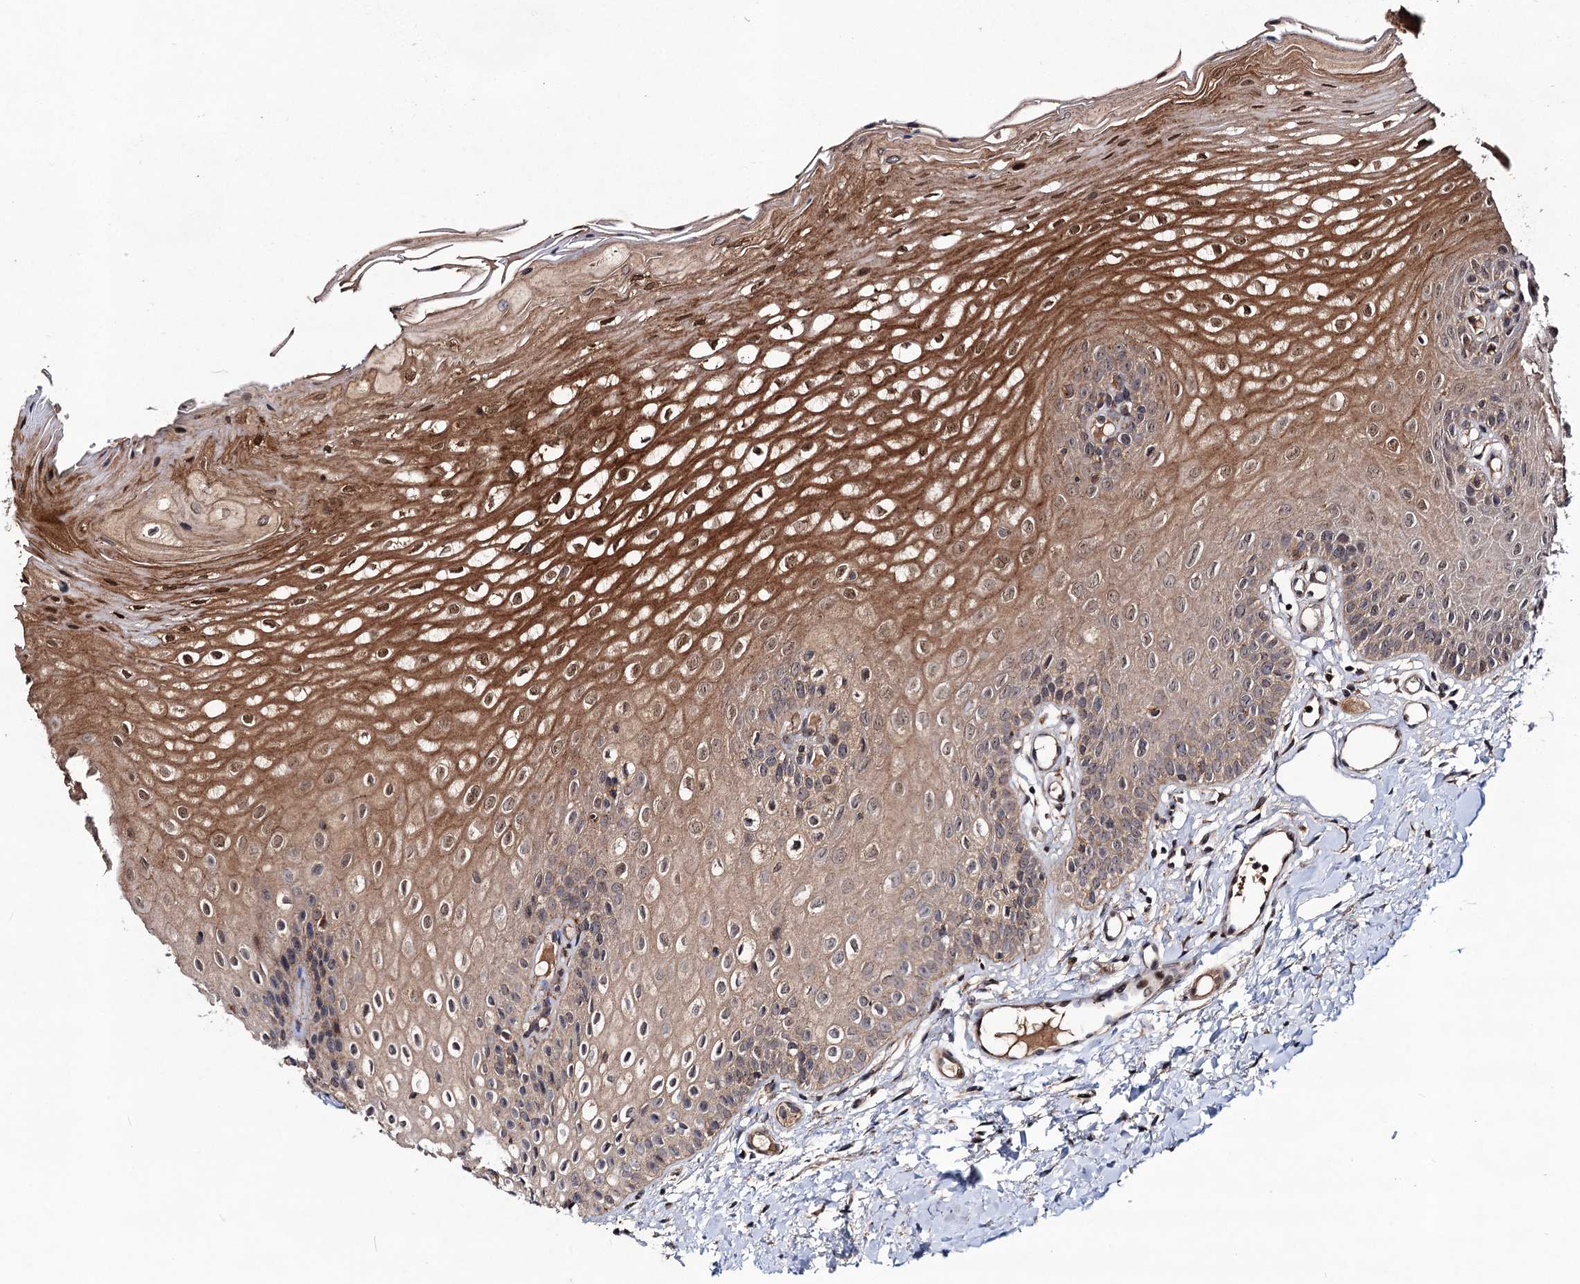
{"staining": {"intensity": "moderate", "quantity": ">75%", "location": "cytoplasmic/membranous,nuclear"}, "tissue": "oral mucosa", "cell_type": "Squamous epithelial cells", "image_type": "normal", "snomed": [{"axis": "morphology", "description": "Normal tissue, NOS"}, {"axis": "topography", "description": "Oral tissue"}], "caption": "IHC of benign oral mucosa exhibits medium levels of moderate cytoplasmic/membranous,nuclear positivity in about >75% of squamous epithelial cells.", "gene": "KXD1", "patient": {"sex": "female", "age": 39}}